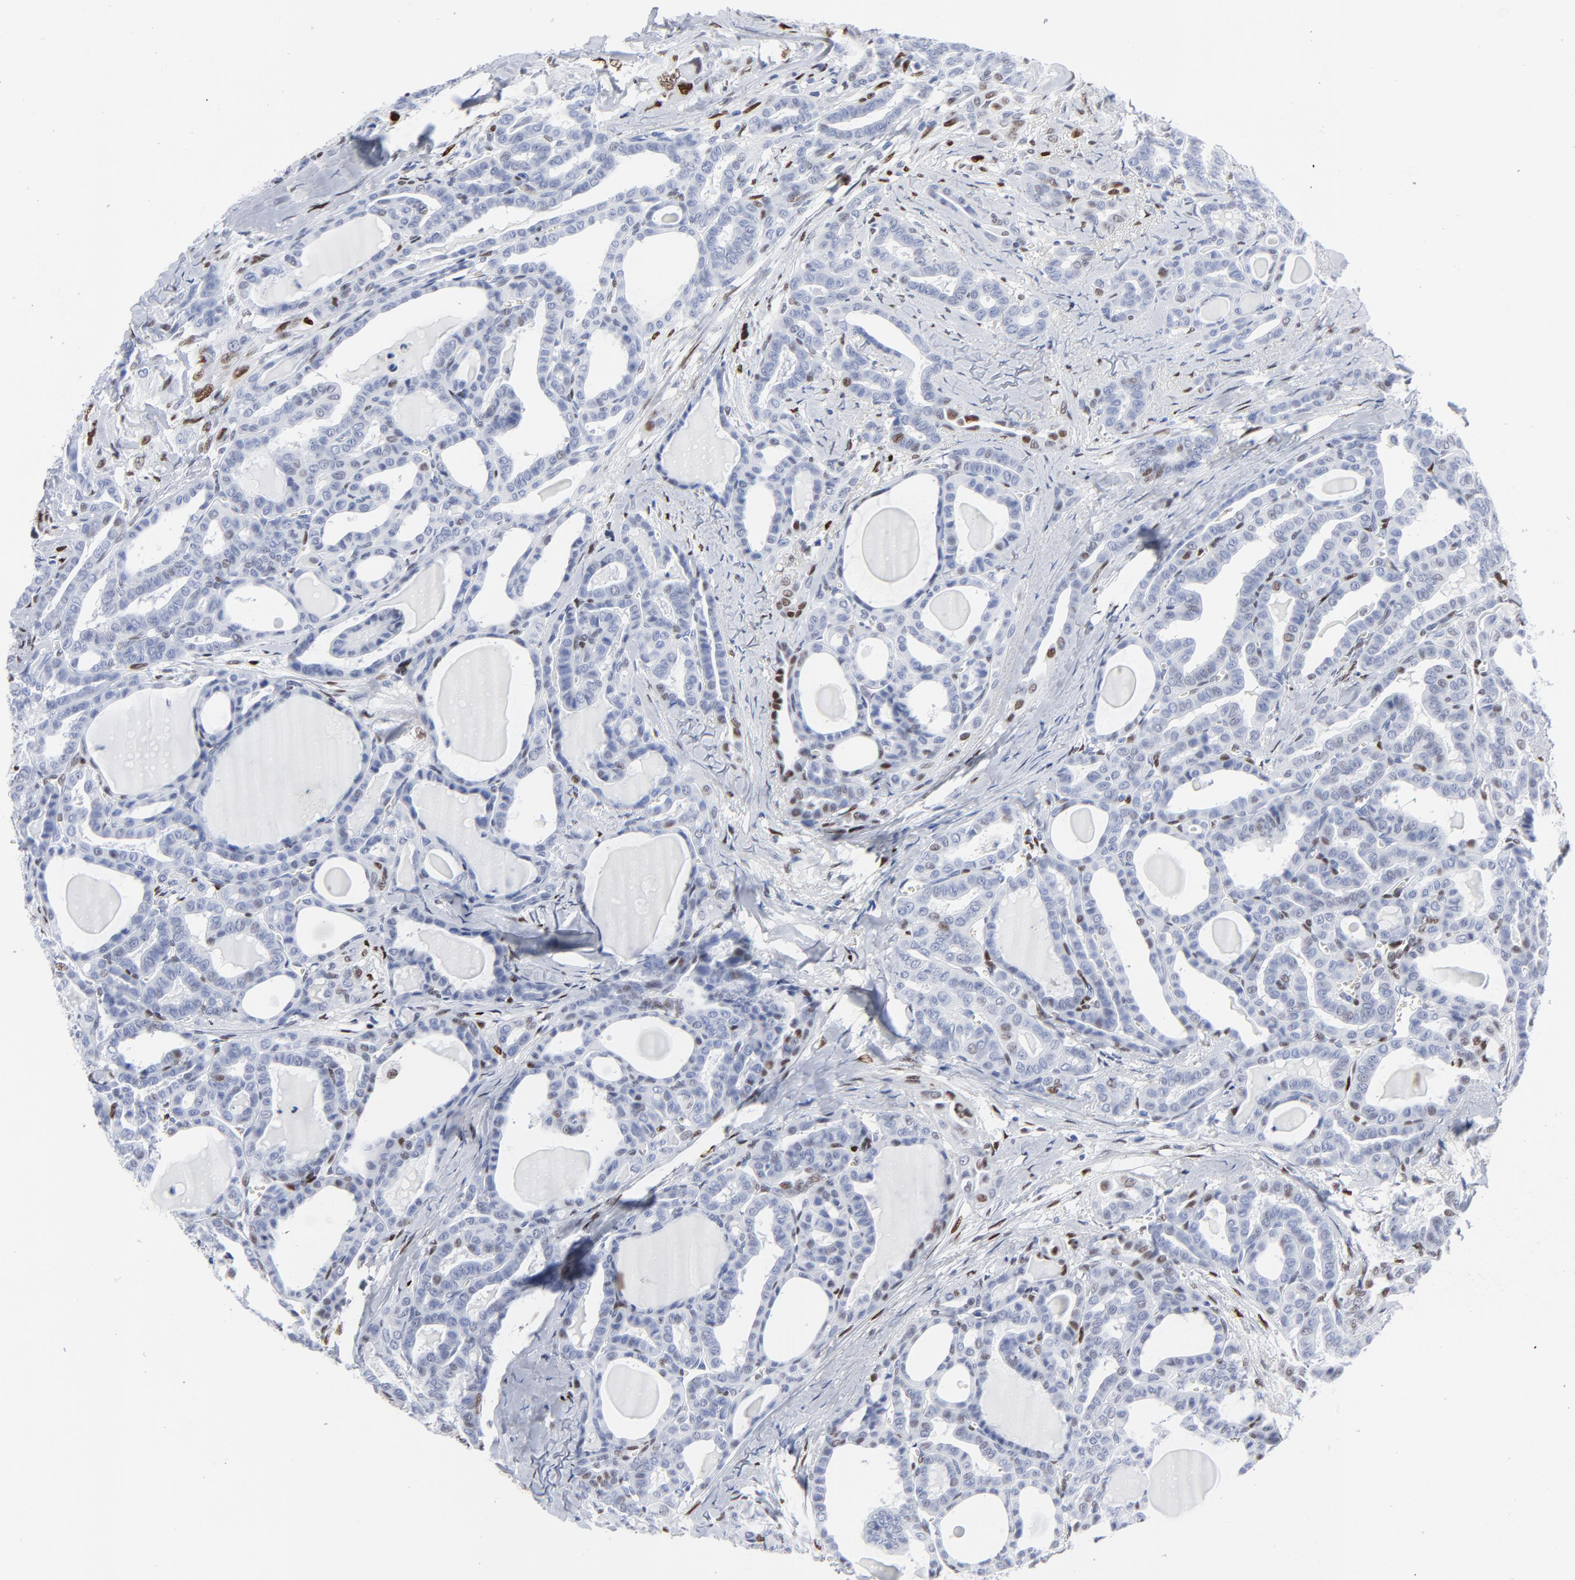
{"staining": {"intensity": "weak", "quantity": "<25%", "location": "nuclear"}, "tissue": "thyroid cancer", "cell_type": "Tumor cells", "image_type": "cancer", "snomed": [{"axis": "morphology", "description": "Carcinoma, NOS"}, {"axis": "topography", "description": "Thyroid gland"}], "caption": "This is a micrograph of immunohistochemistry staining of thyroid carcinoma, which shows no staining in tumor cells. (Immunohistochemistry, brightfield microscopy, high magnification).", "gene": "JUN", "patient": {"sex": "female", "age": 91}}